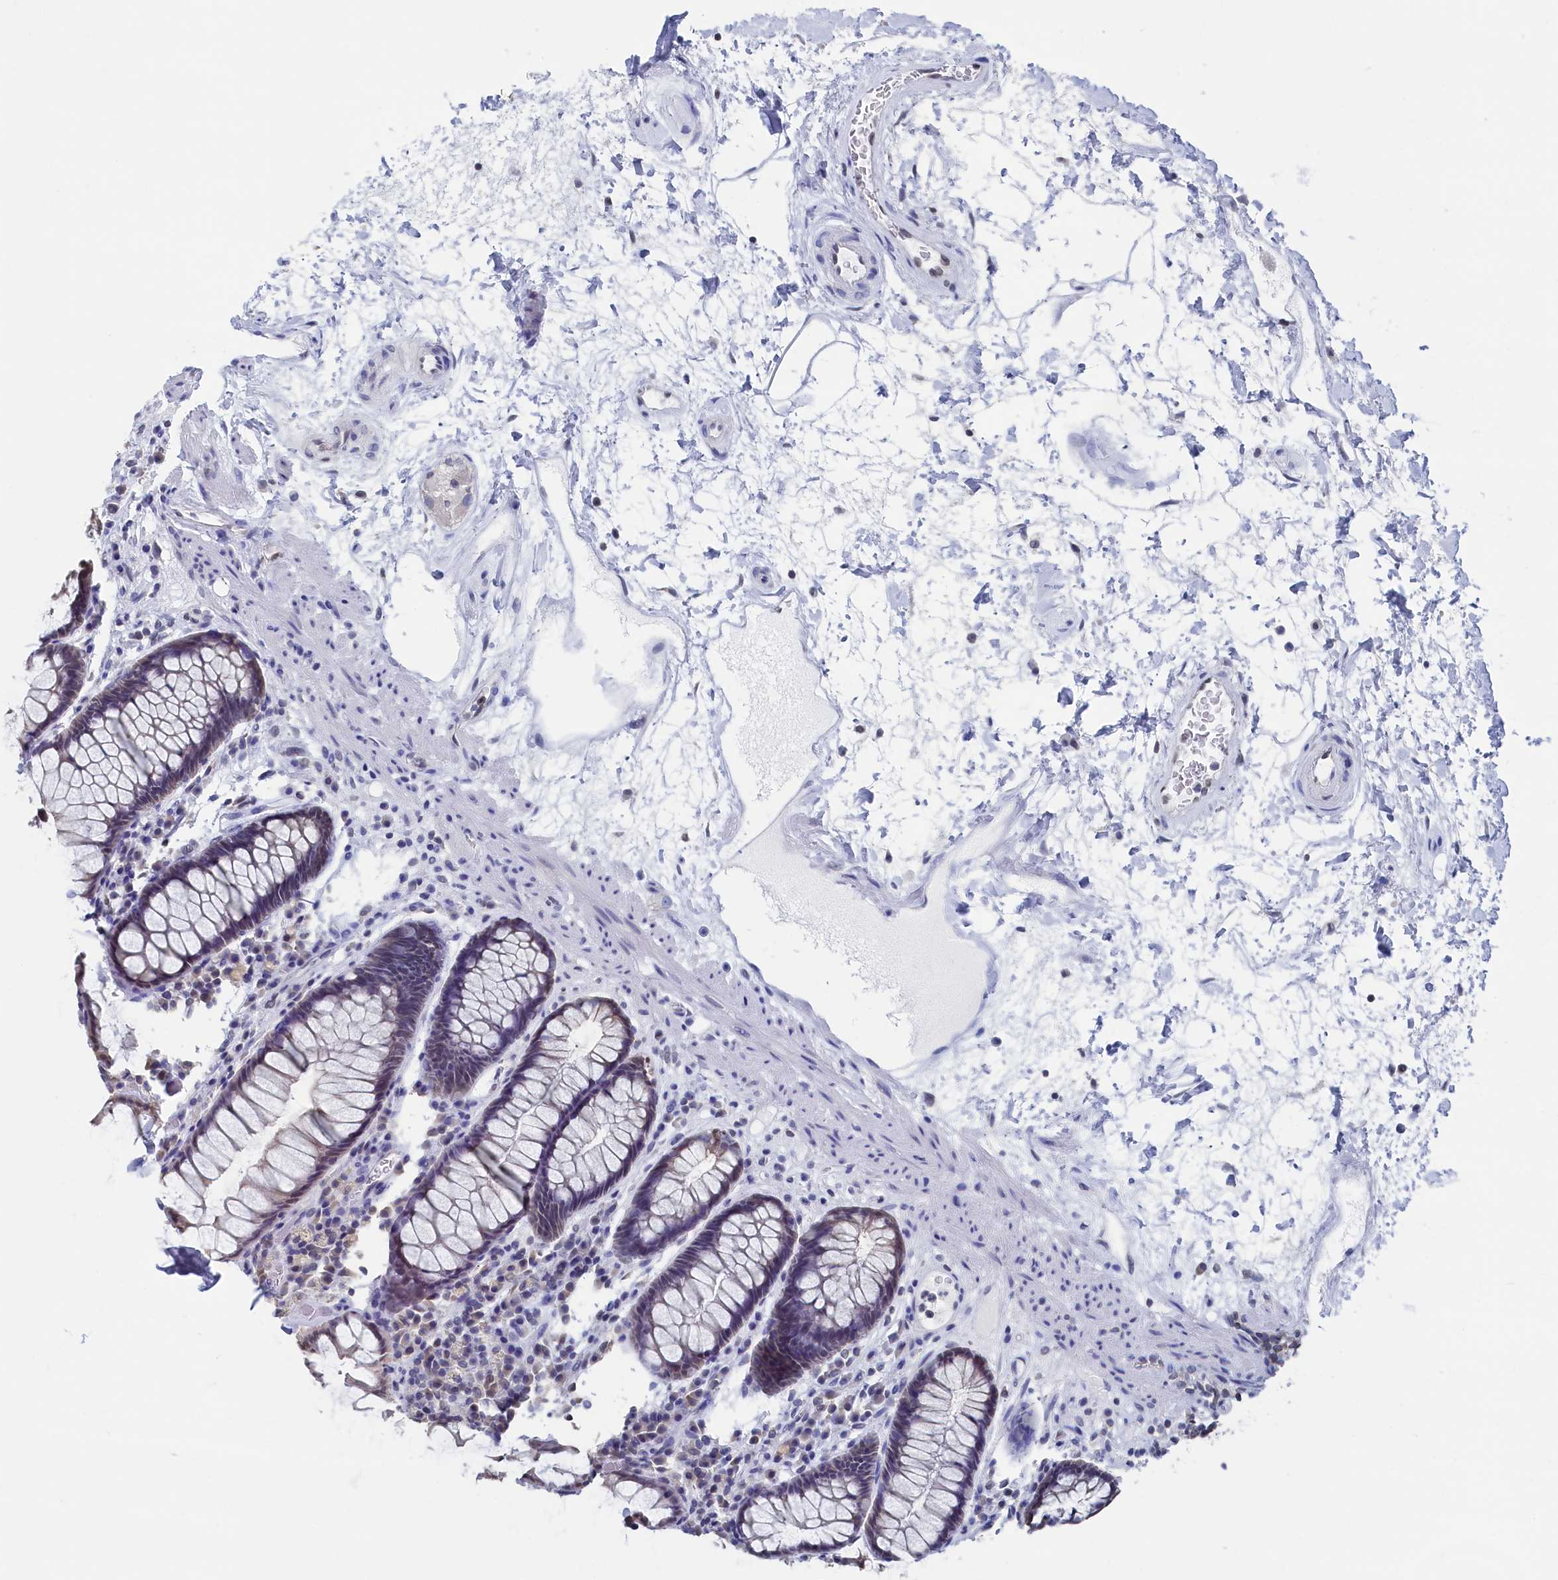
{"staining": {"intensity": "weak", "quantity": "<25%", "location": "nuclear"}, "tissue": "rectum", "cell_type": "Glandular cells", "image_type": "normal", "snomed": [{"axis": "morphology", "description": "Normal tissue, NOS"}, {"axis": "topography", "description": "Rectum"}], "caption": "Immunohistochemical staining of unremarkable human rectum displays no significant positivity in glandular cells.", "gene": "C11orf54", "patient": {"sex": "male", "age": 64}}